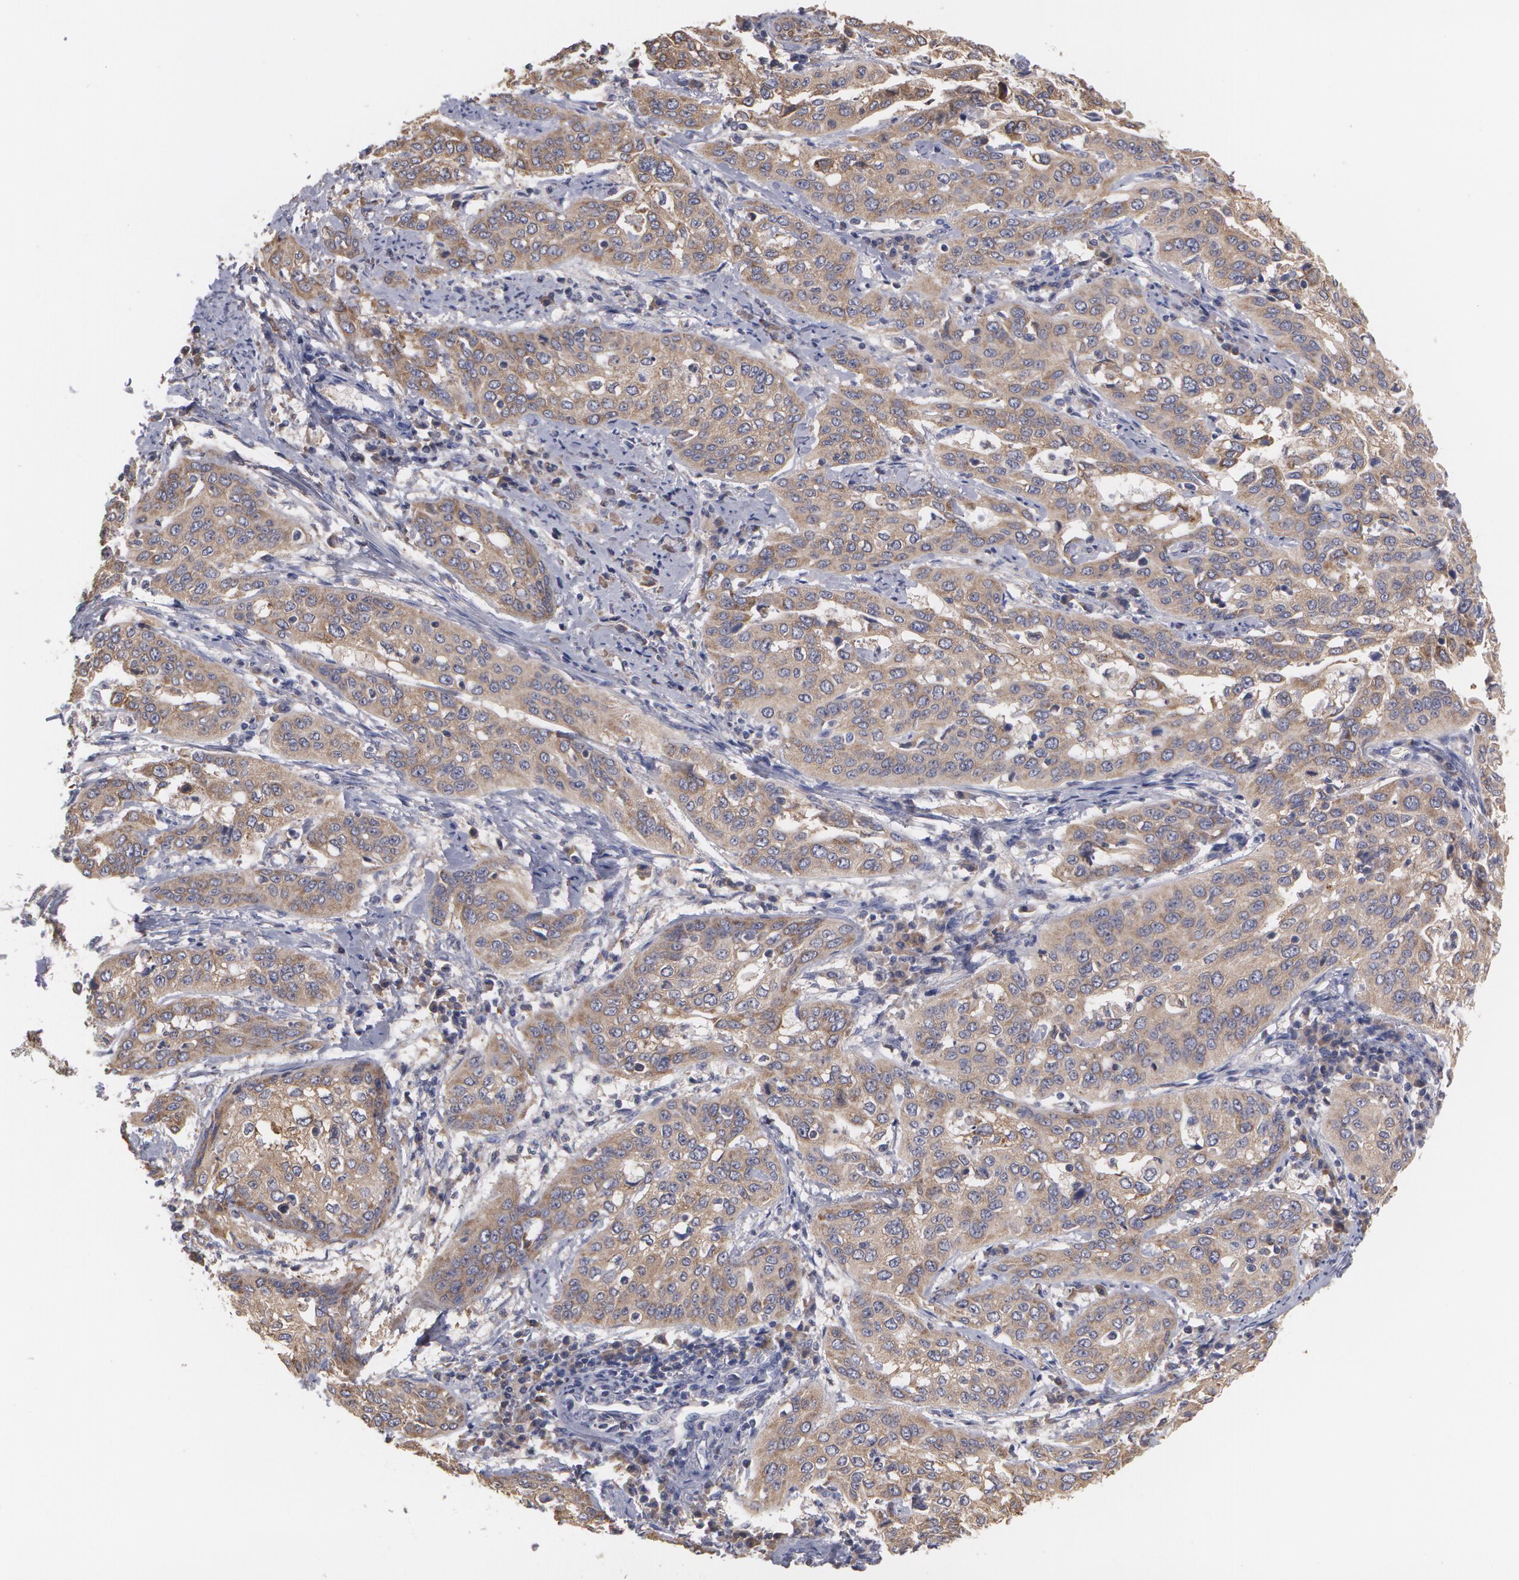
{"staining": {"intensity": "moderate", "quantity": ">75%", "location": "cytoplasmic/membranous"}, "tissue": "cervical cancer", "cell_type": "Tumor cells", "image_type": "cancer", "snomed": [{"axis": "morphology", "description": "Squamous cell carcinoma, NOS"}, {"axis": "topography", "description": "Cervix"}], "caption": "IHC of human cervical squamous cell carcinoma exhibits medium levels of moderate cytoplasmic/membranous expression in about >75% of tumor cells. The protein of interest is shown in brown color, while the nuclei are stained blue.", "gene": "MTHFD1", "patient": {"sex": "female", "age": 41}}